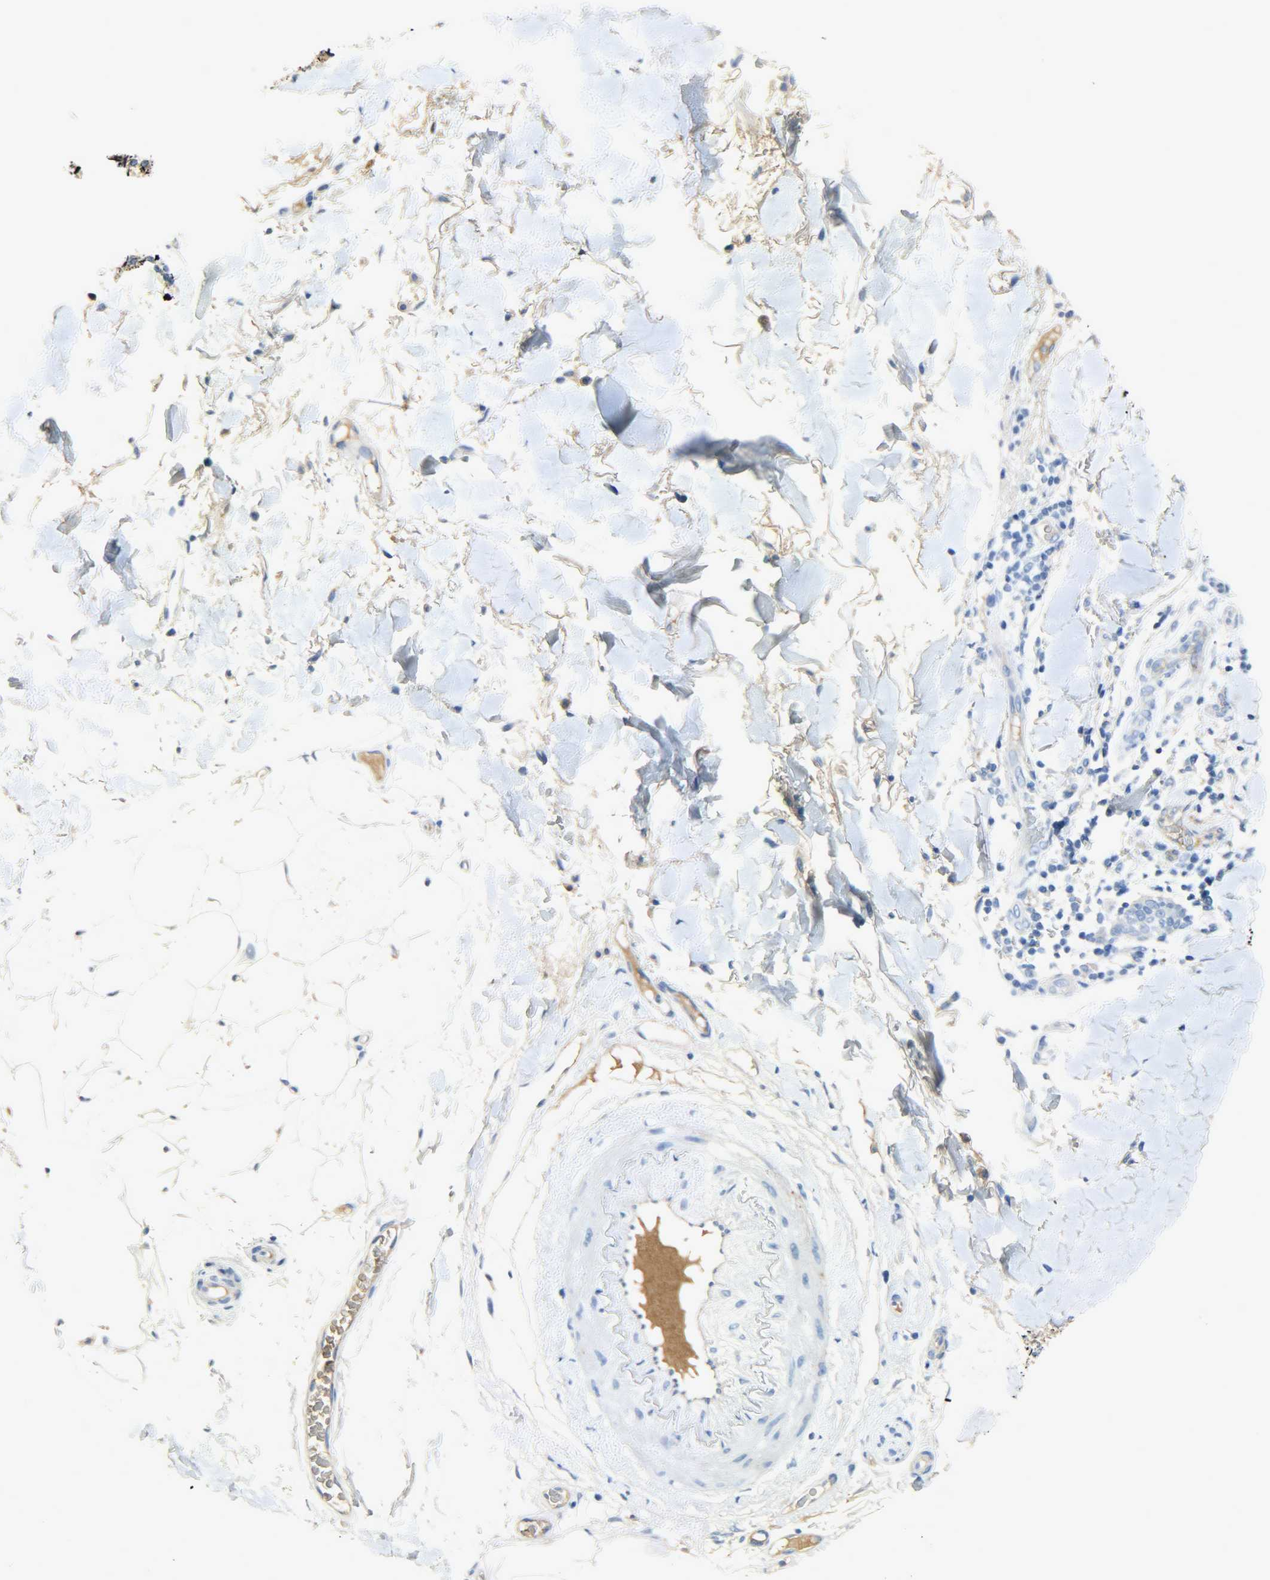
{"staining": {"intensity": "negative", "quantity": "none", "location": "none"}, "tissue": "skin cancer", "cell_type": "Tumor cells", "image_type": "cancer", "snomed": [{"axis": "morphology", "description": "Normal tissue, NOS"}, {"axis": "morphology", "description": "Squamous cell carcinoma, NOS"}, {"axis": "topography", "description": "Skin"}], "caption": "Immunohistochemical staining of human skin cancer exhibits no significant staining in tumor cells.", "gene": "CRP", "patient": {"sex": "female", "age": 83}}